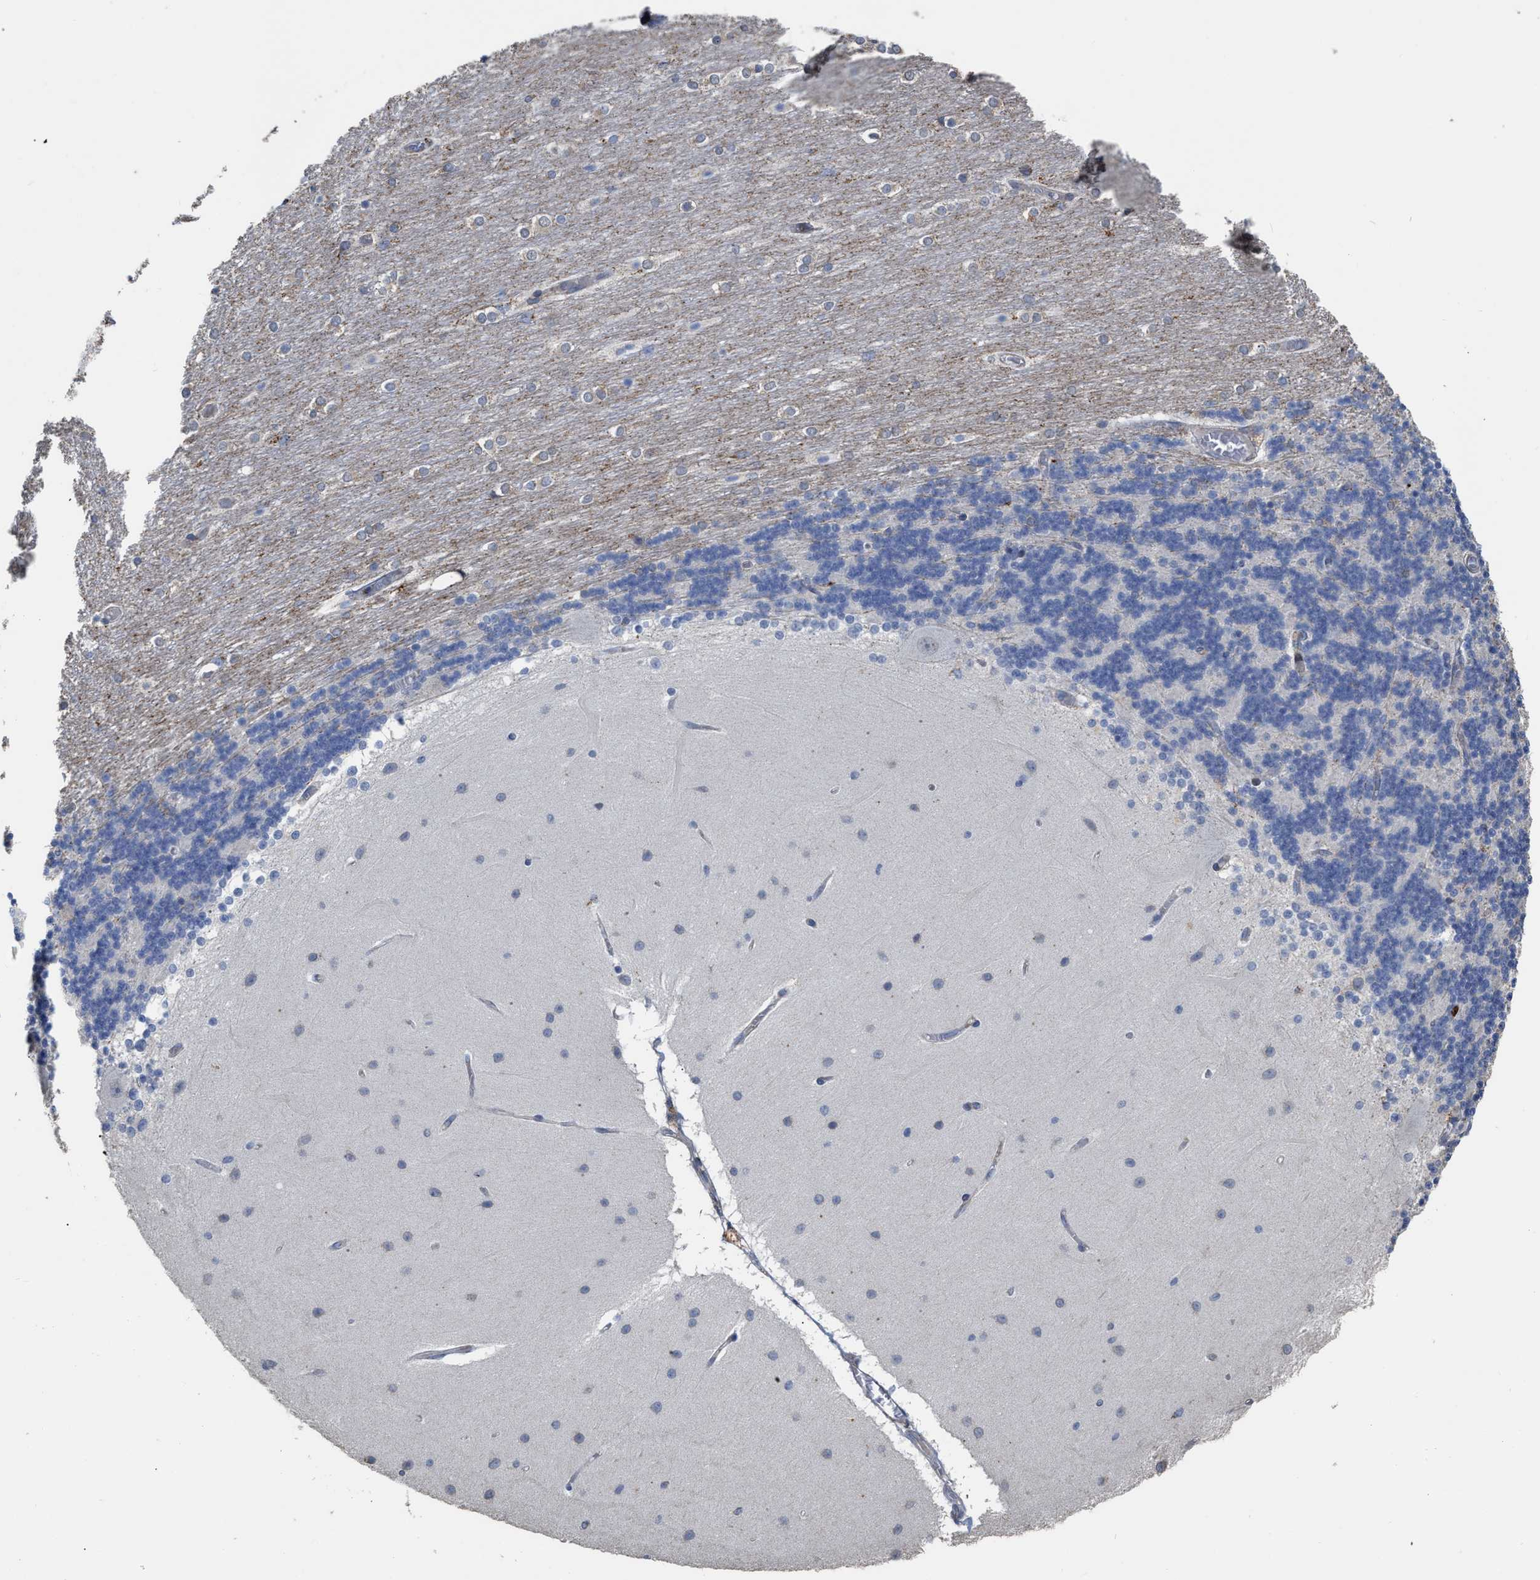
{"staining": {"intensity": "negative", "quantity": "none", "location": "none"}, "tissue": "cerebellum", "cell_type": "Cells in granular layer", "image_type": "normal", "snomed": [{"axis": "morphology", "description": "Normal tissue, NOS"}, {"axis": "topography", "description": "Cerebellum"}], "caption": "A photomicrograph of cerebellum stained for a protein exhibits no brown staining in cells in granular layer.", "gene": "AK2", "patient": {"sex": "female", "age": 54}}